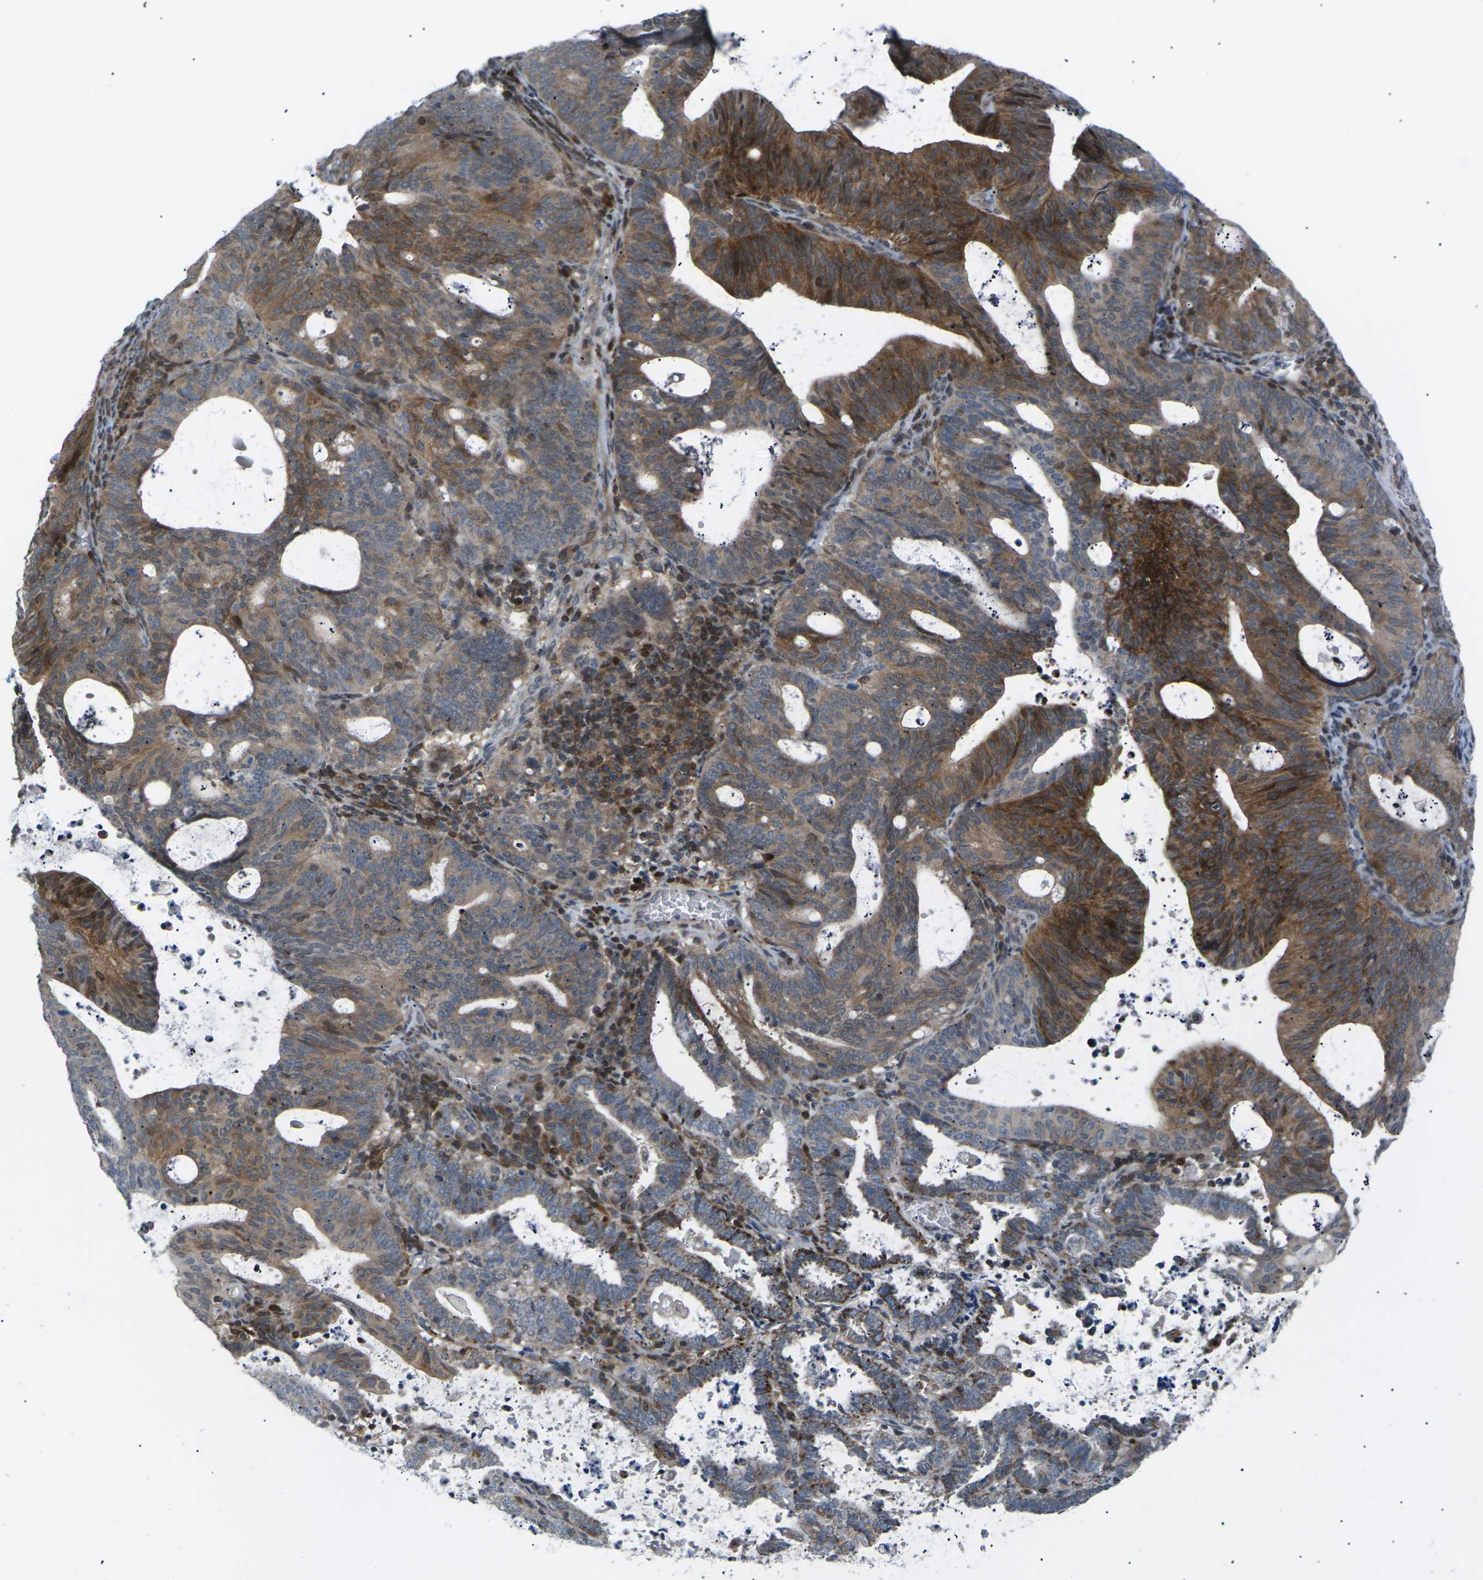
{"staining": {"intensity": "moderate", "quantity": "25%-75%", "location": "cytoplasmic/membranous"}, "tissue": "endometrial cancer", "cell_type": "Tumor cells", "image_type": "cancer", "snomed": [{"axis": "morphology", "description": "Adenocarcinoma, NOS"}, {"axis": "topography", "description": "Uterus"}], "caption": "IHC of adenocarcinoma (endometrial) reveals medium levels of moderate cytoplasmic/membranous positivity in approximately 25%-75% of tumor cells.", "gene": "RPS6KA3", "patient": {"sex": "female", "age": 83}}